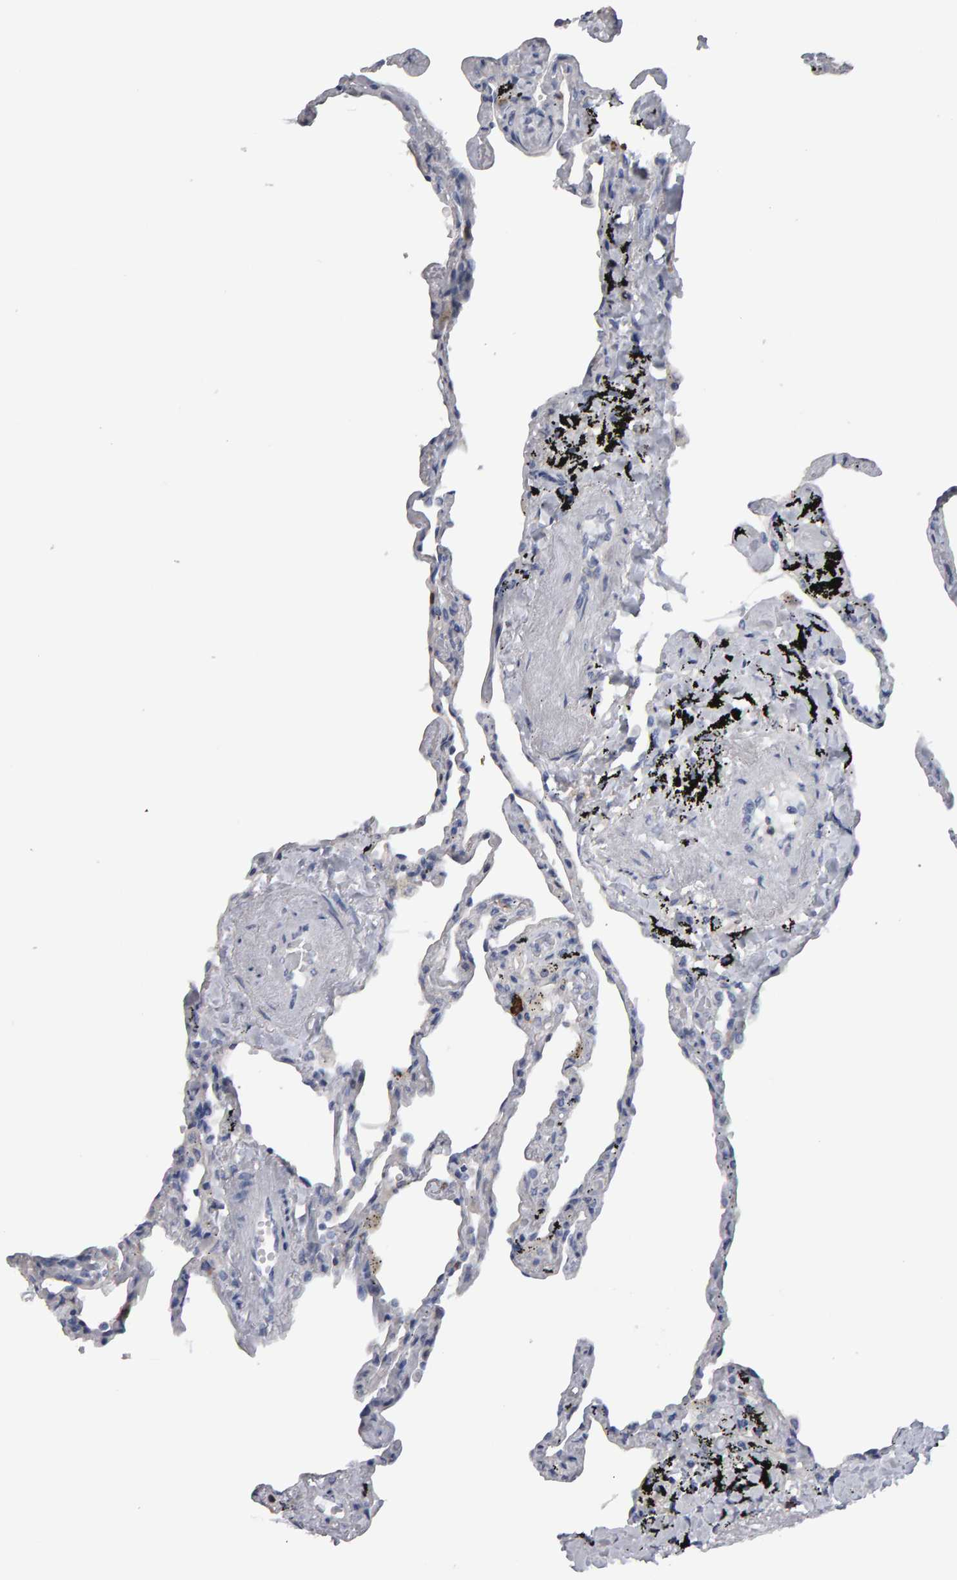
{"staining": {"intensity": "negative", "quantity": "none", "location": "none"}, "tissue": "lung", "cell_type": "Alveolar cells", "image_type": "normal", "snomed": [{"axis": "morphology", "description": "Normal tissue, NOS"}, {"axis": "topography", "description": "Lung"}], "caption": "Alveolar cells are negative for brown protein staining in benign lung.", "gene": "CD38", "patient": {"sex": "male", "age": 59}}